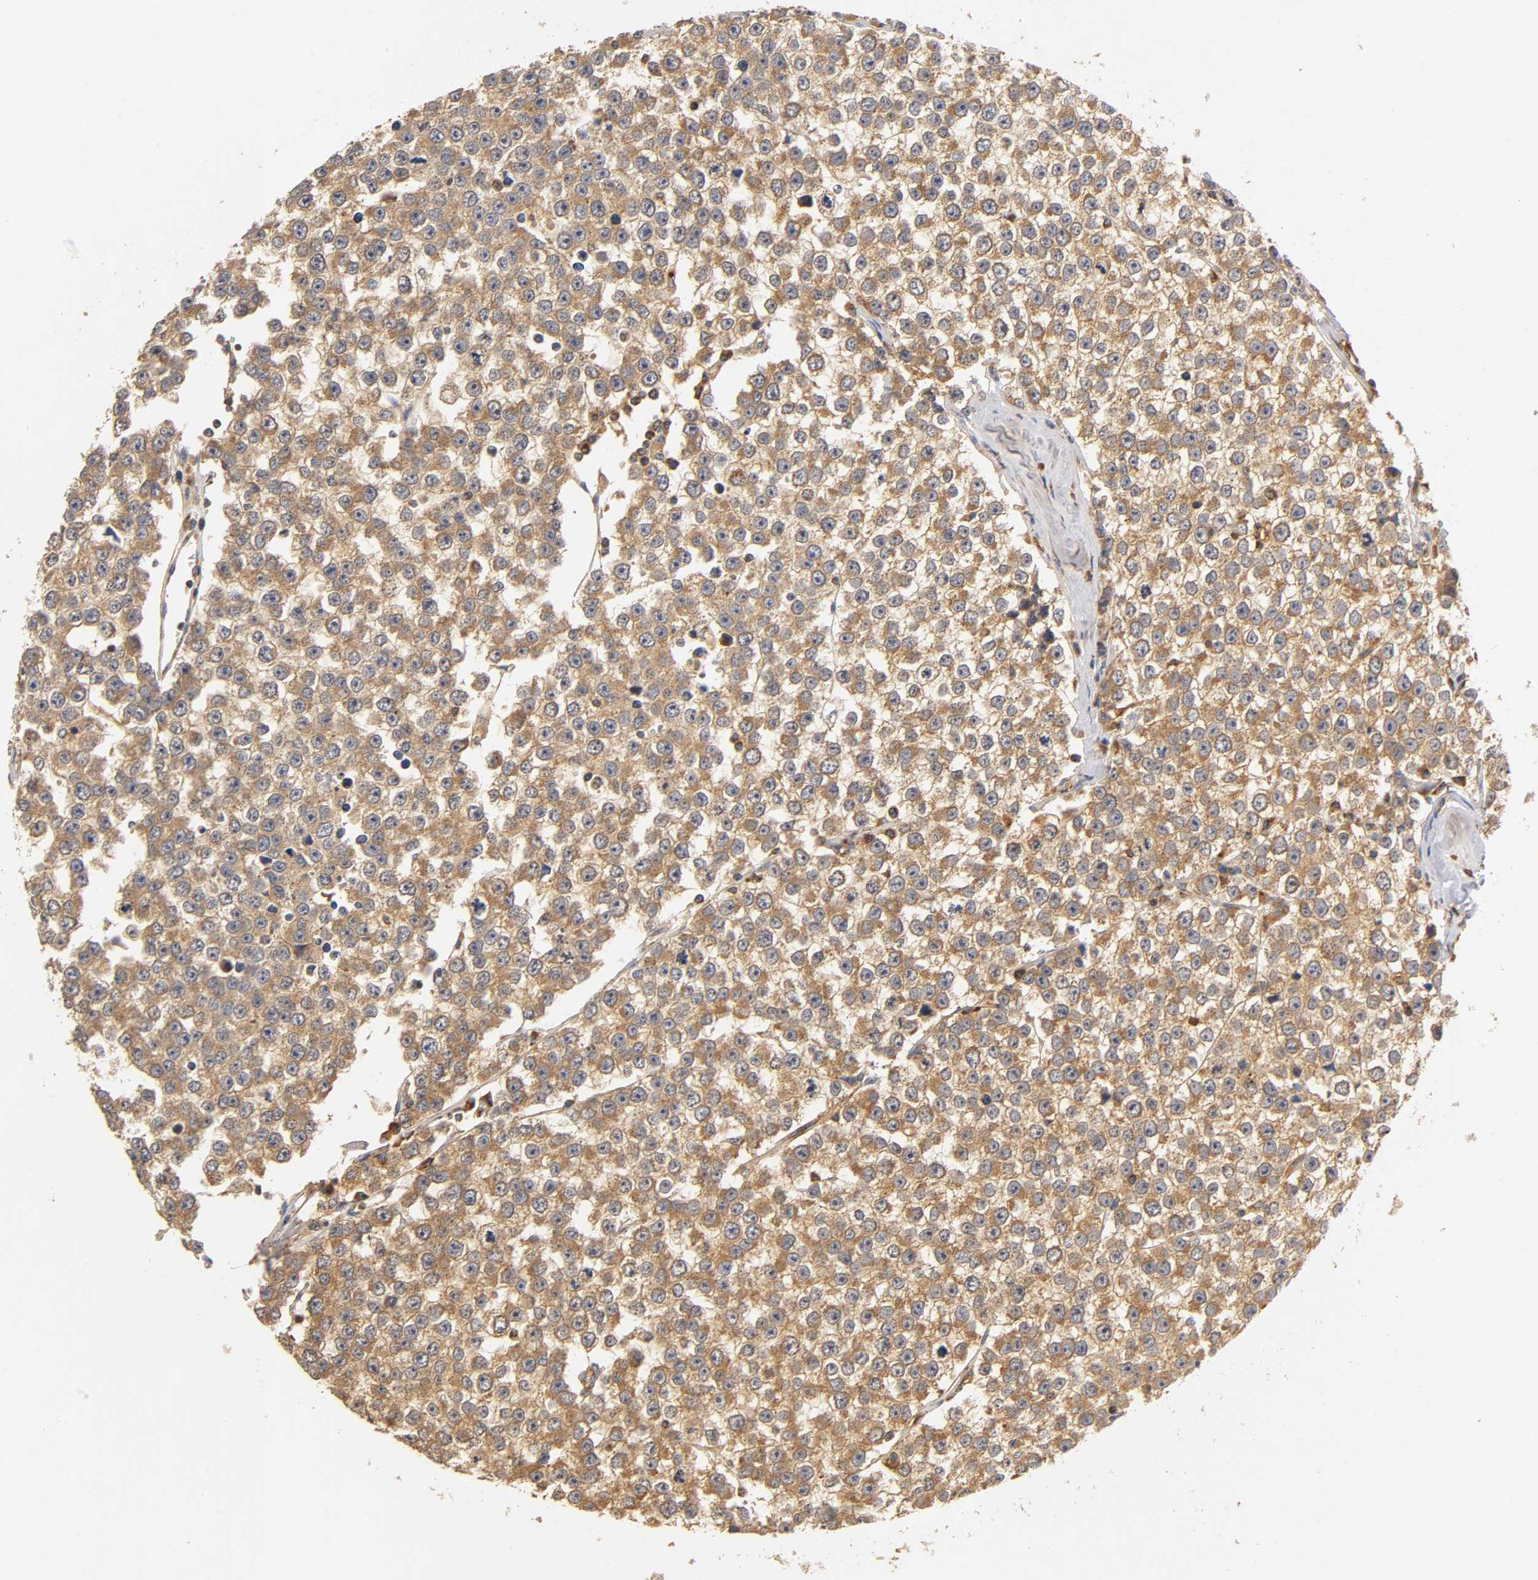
{"staining": {"intensity": "strong", "quantity": ">75%", "location": "cytoplasmic/membranous"}, "tissue": "testis cancer", "cell_type": "Tumor cells", "image_type": "cancer", "snomed": [{"axis": "morphology", "description": "Seminoma, NOS"}, {"axis": "morphology", "description": "Carcinoma, Embryonal, NOS"}, {"axis": "topography", "description": "Testis"}], "caption": "Strong cytoplasmic/membranous staining for a protein is present in approximately >75% of tumor cells of seminoma (testis) using IHC.", "gene": "SCAP", "patient": {"sex": "male", "age": 52}}